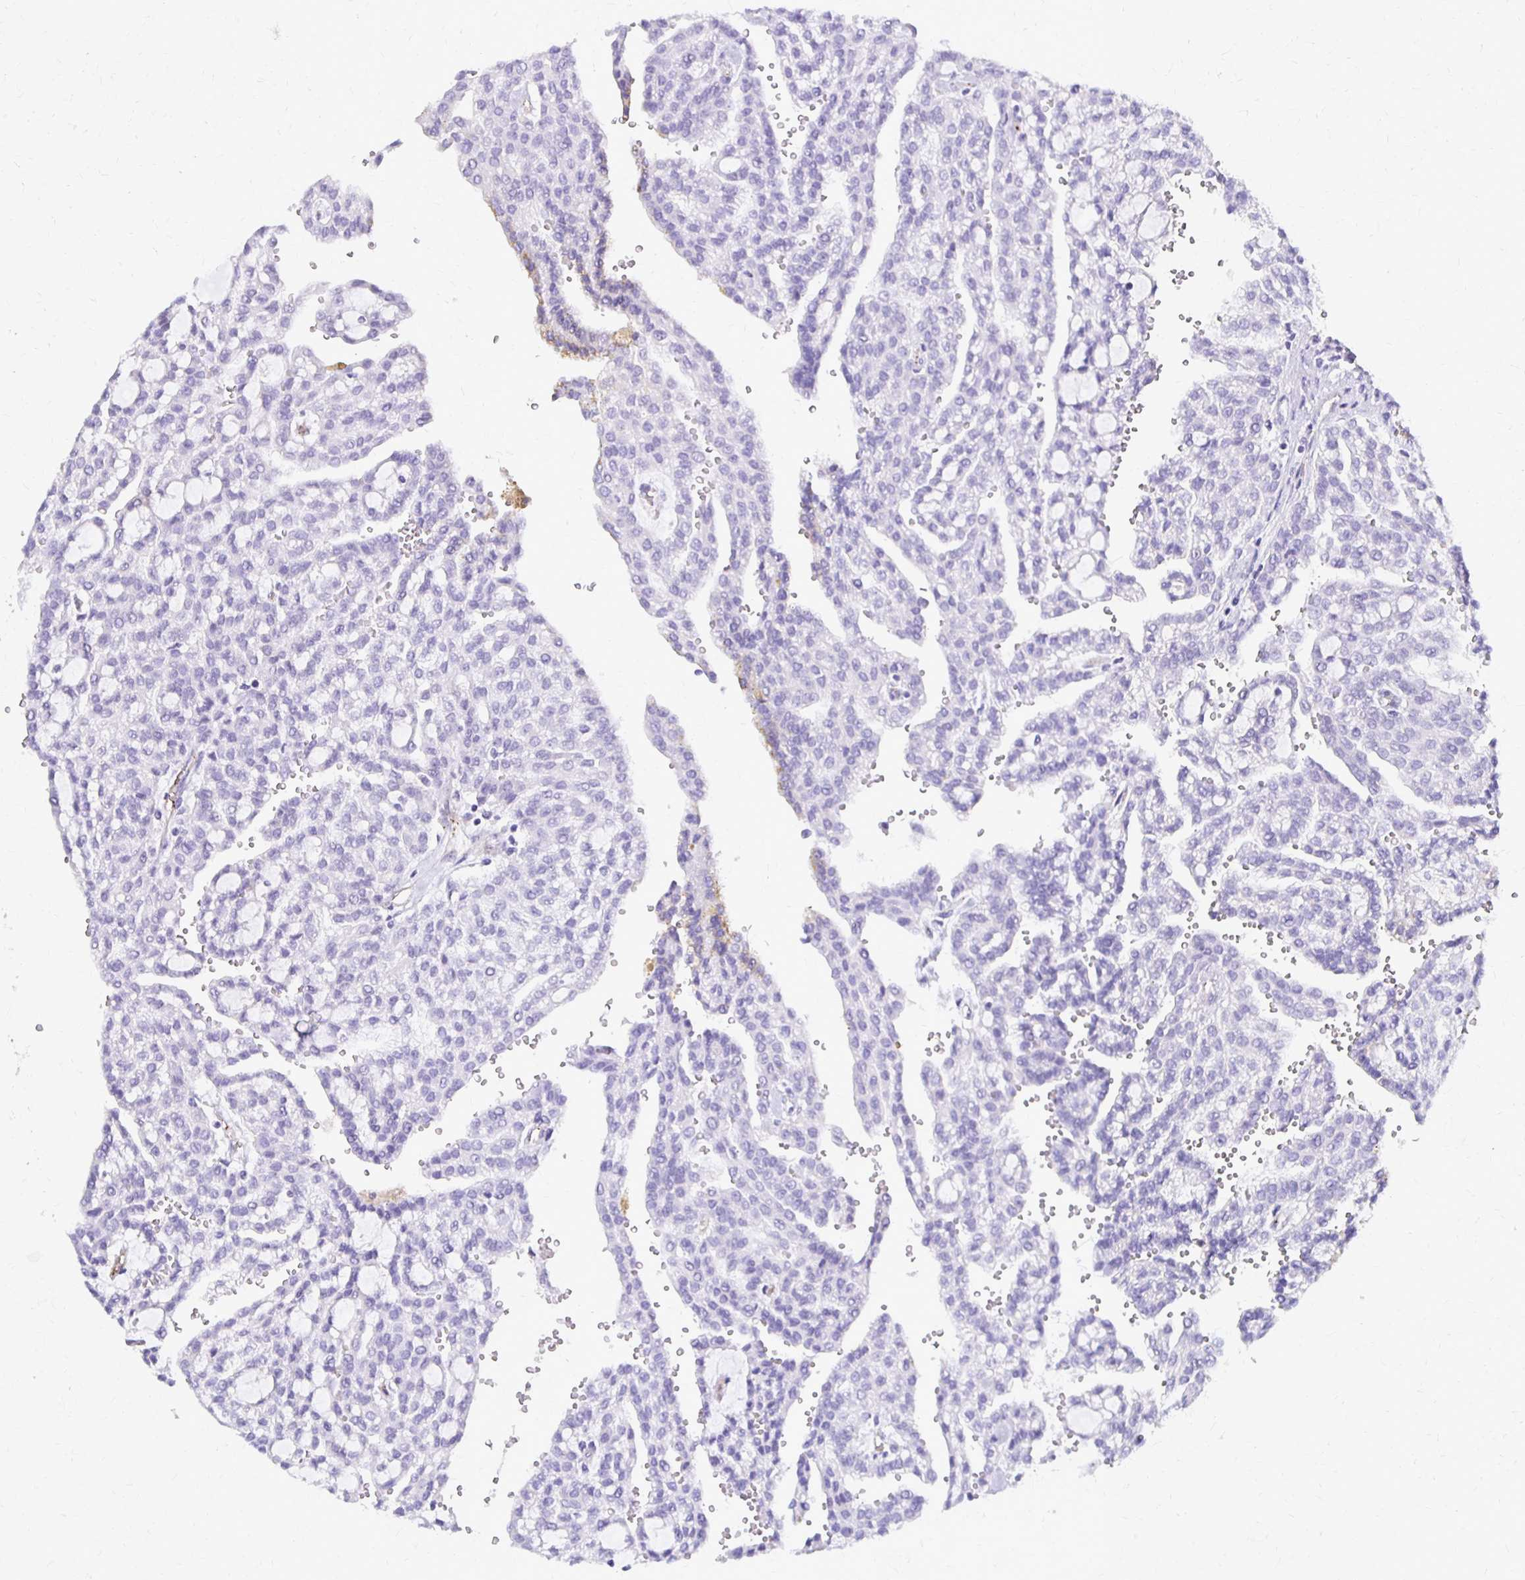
{"staining": {"intensity": "moderate", "quantity": "<25%", "location": "cytoplasmic/membranous"}, "tissue": "renal cancer", "cell_type": "Tumor cells", "image_type": "cancer", "snomed": [{"axis": "morphology", "description": "Adenocarcinoma, NOS"}, {"axis": "topography", "description": "Kidney"}], "caption": "Human renal cancer stained with a brown dye reveals moderate cytoplasmic/membranous positive staining in about <25% of tumor cells.", "gene": "TTYH1", "patient": {"sex": "male", "age": 63}}